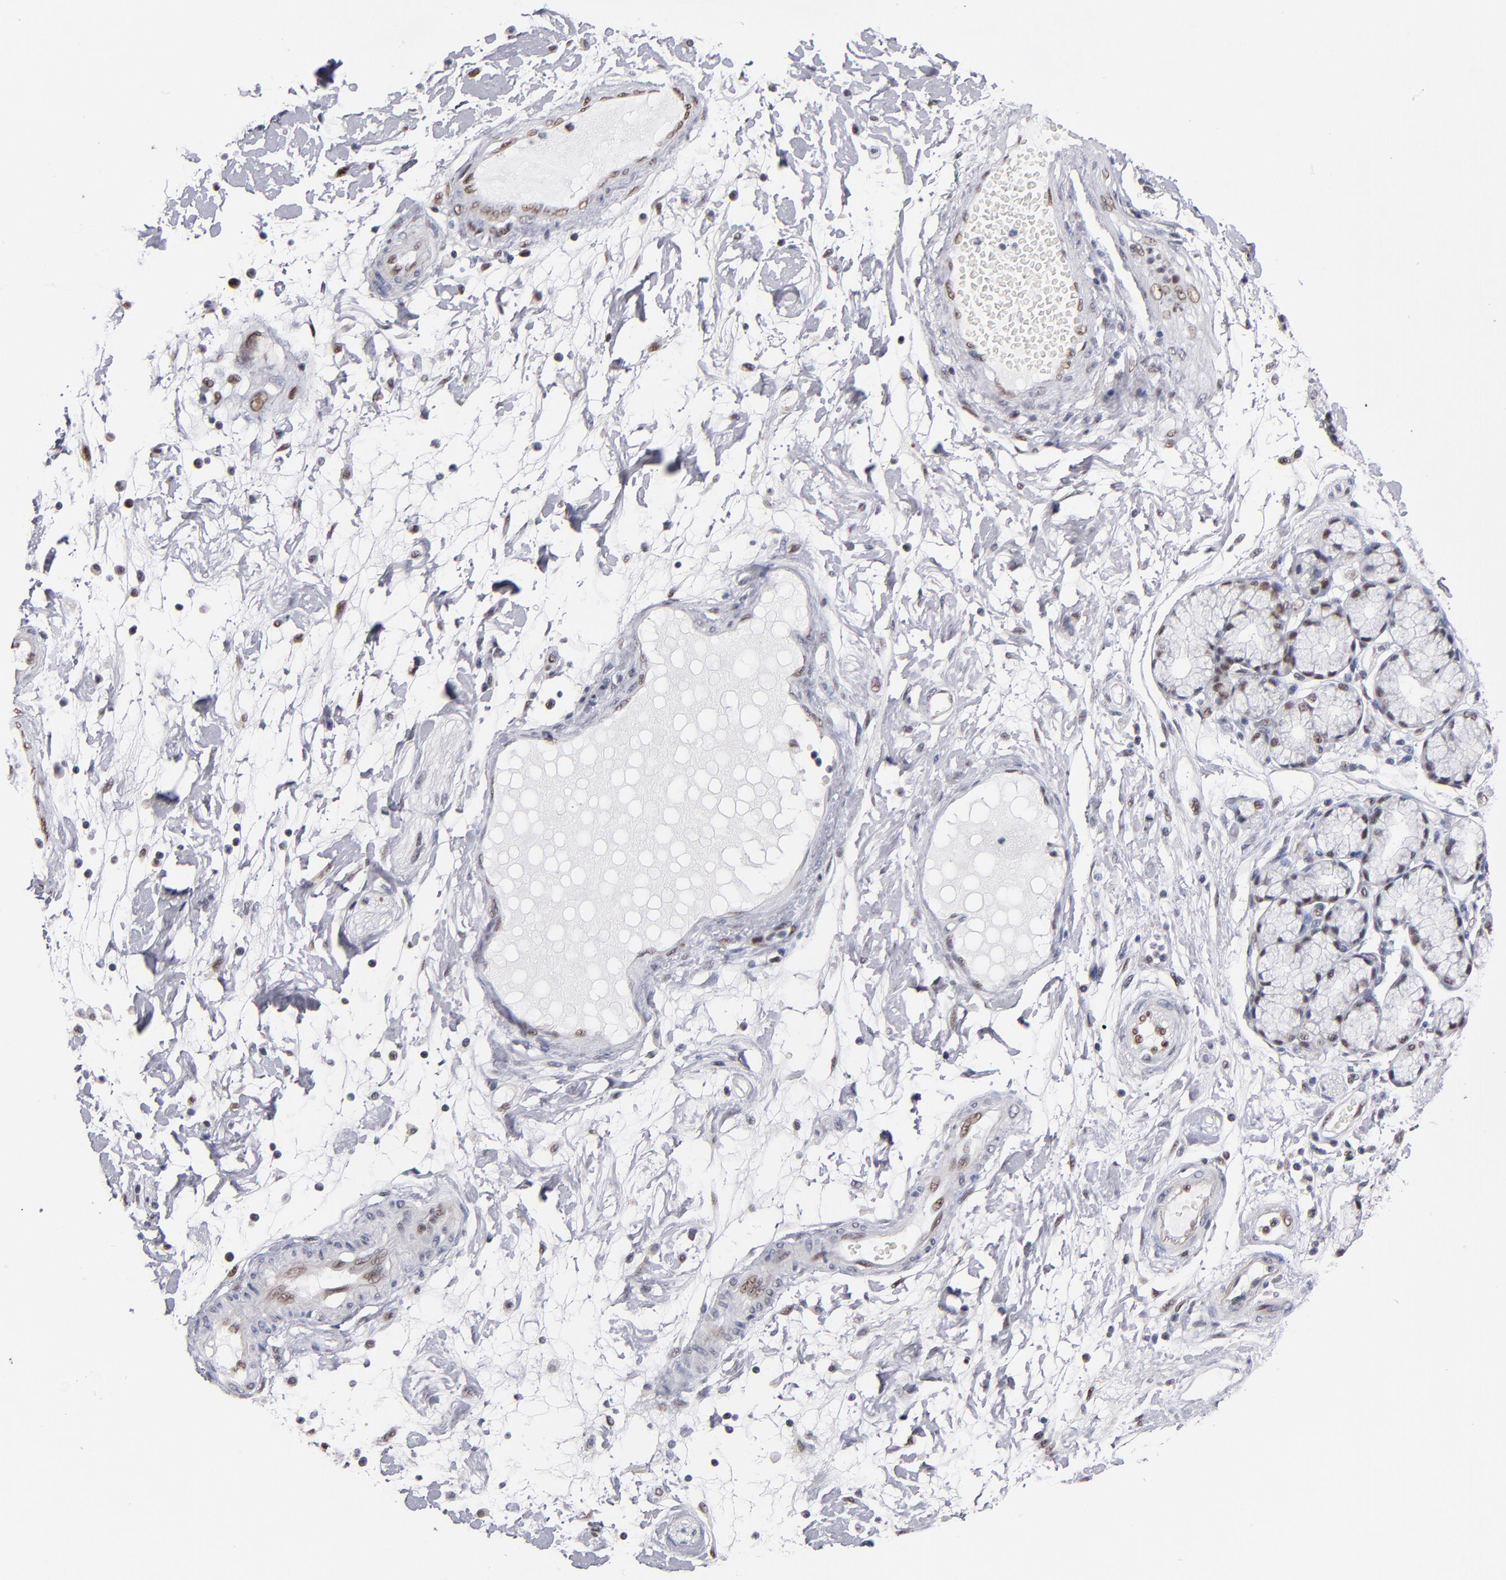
{"staining": {"intensity": "negative", "quantity": "none", "location": "none"}, "tissue": "pancreatic cancer", "cell_type": "Tumor cells", "image_type": "cancer", "snomed": [{"axis": "morphology", "description": "Adenocarcinoma, NOS"}, {"axis": "morphology", "description": "Adenocarcinoma, metastatic, NOS"}, {"axis": "topography", "description": "Lymph node"}, {"axis": "topography", "description": "Pancreas"}, {"axis": "topography", "description": "Duodenum"}], "caption": "Immunohistochemistry micrograph of pancreatic adenocarcinoma stained for a protein (brown), which exhibits no positivity in tumor cells.", "gene": "MN1", "patient": {"sex": "female", "age": 64}}